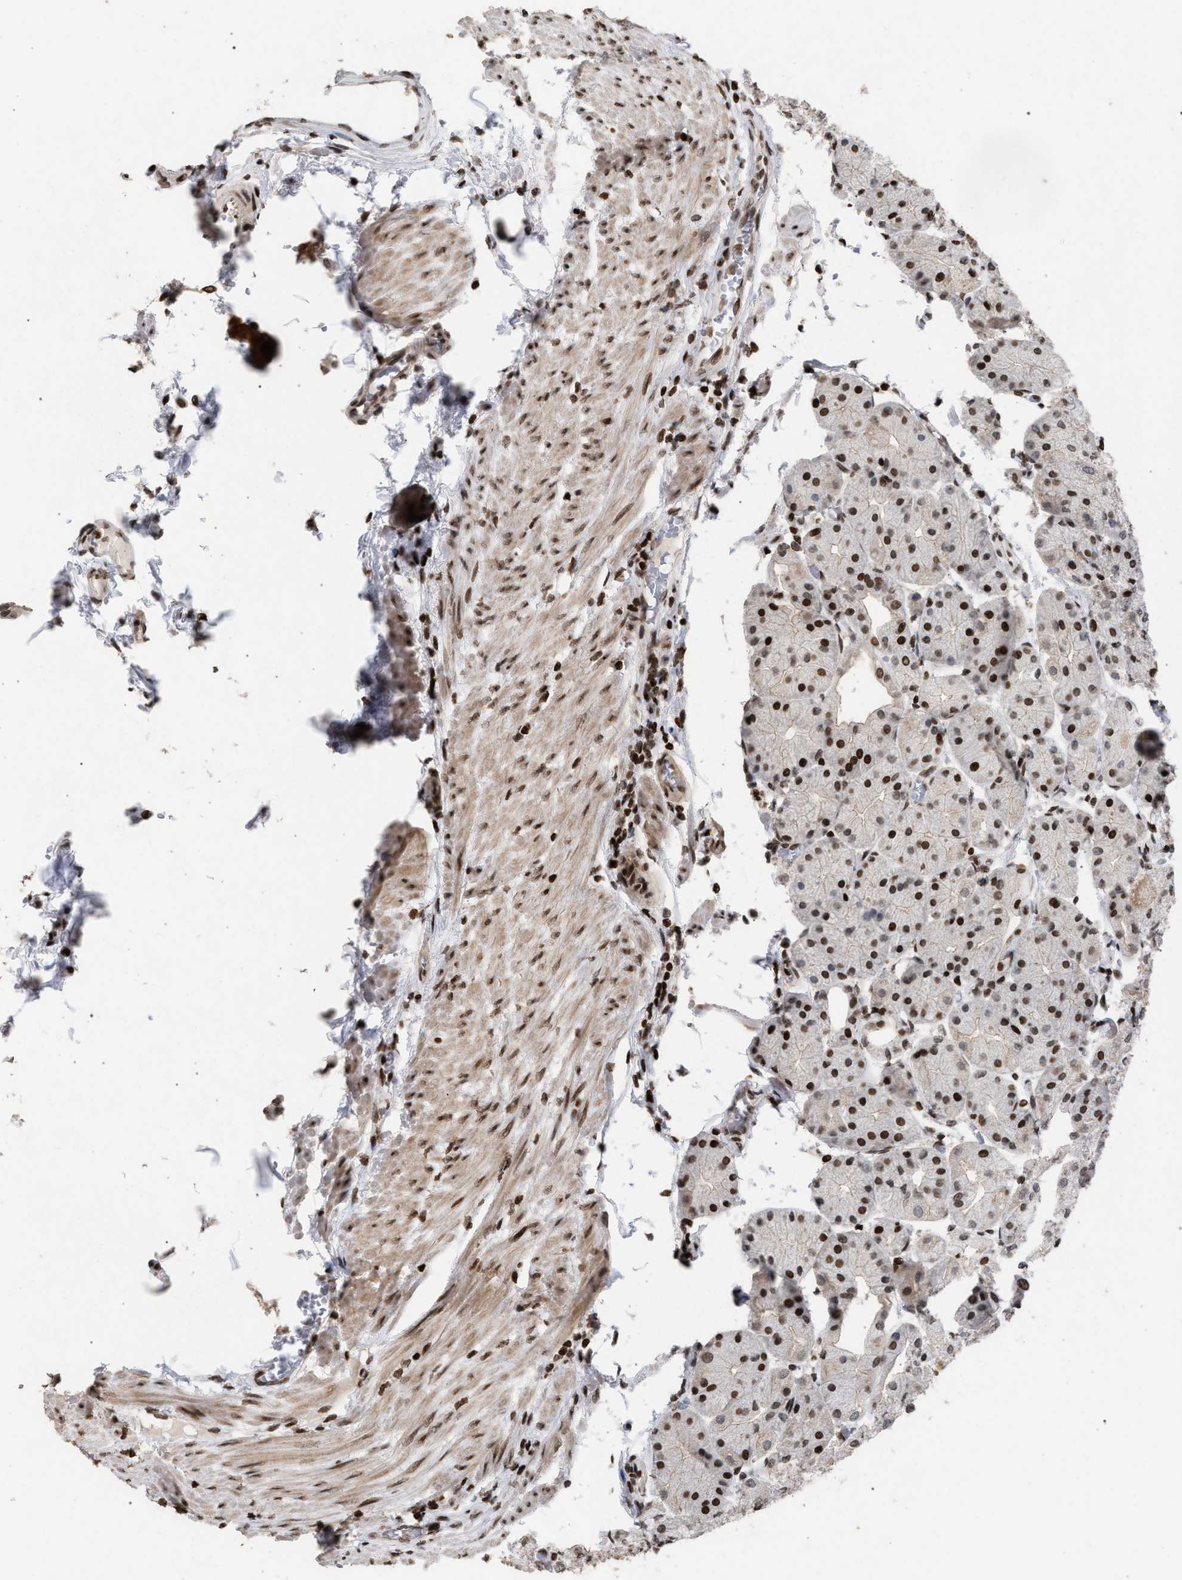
{"staining": {"intensity": "moderate", "quantity": ">75%", "location": "cytoplasmic/membranous,nuclear"}, "tissue": "stomach", "cell_type": "Glandular cells", "image_type": "normal", "snomed": [{"axis": "morphology", "description": "Normal tissue, NOS"}, {"axis": "topography", "description": "Stomach, upper"}], "caption": "IHC image of unremarkable stomach: human stomach stained using immunohistochemistry (IHC) exhibits medium levels of moderate protein expression localized specifically in the cytoplasmic/membranous,nuclear of glandular cells, appearing as a cytoplasmic/membranous,nuclear brown color.", "gene": "FOXD3", "patient": {"sex": "male", "age": 72}}